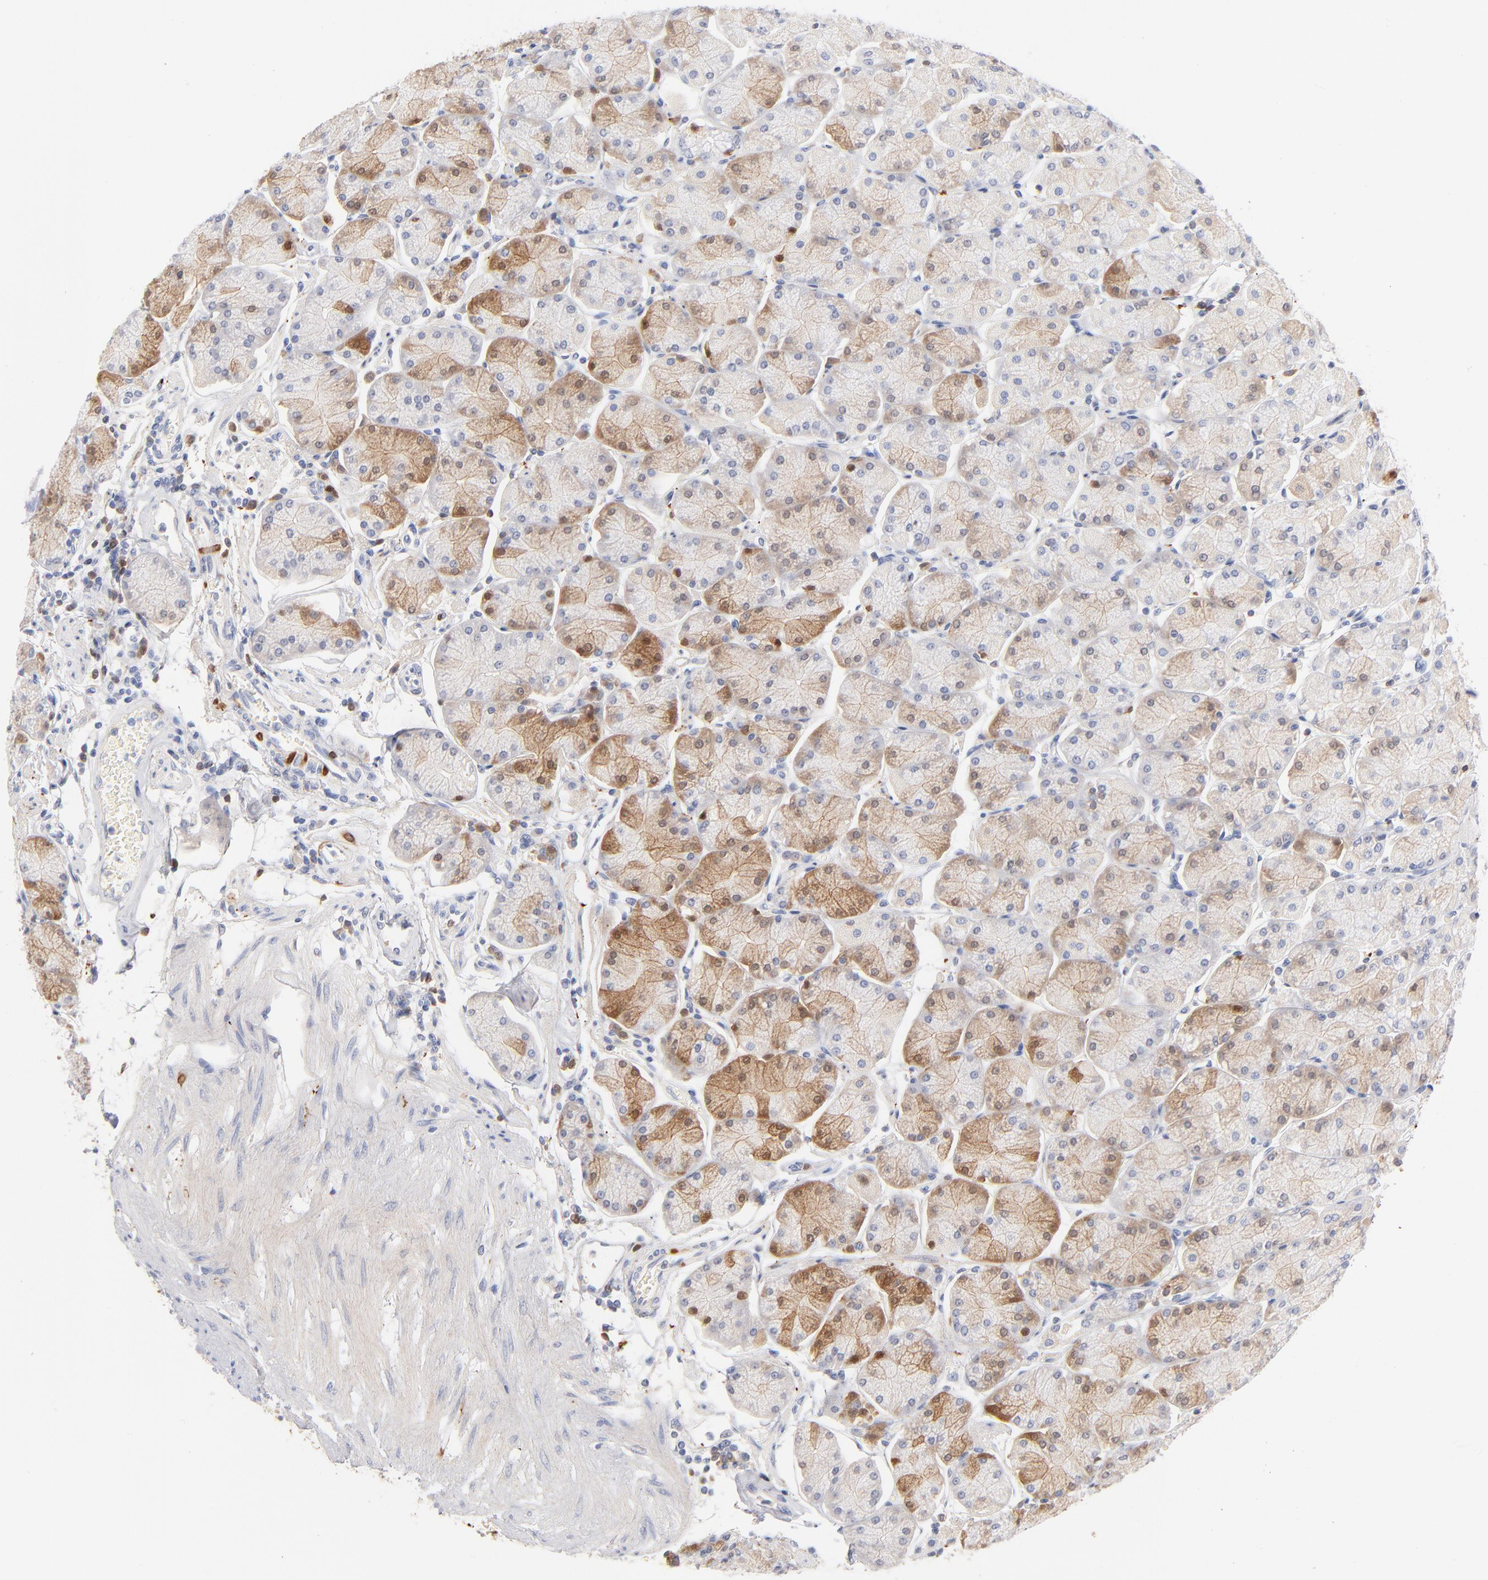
{"staining": {"intensity": "weak", "quantity": "<25%", "location": "cytoplasmic/membranous"}, "tissue": "stomach", "cell_type": "Glandular cells", "image_type": "normal", "snomed": [{"axis": "morphology", "description": "Normal tissue, NOS"}, {"axis": "topography", "description": "Stomach, upper"}, {"axis": "topography", "description": "Stomach"}], "caption": "The immunohistochemistry (IHC) image has no significant expression in glandular cells of stomach. The staining was performed using DAB (3,3'-diaminobenzidine) to visualize the protein expression in brown, while the nuclei were stained in blue with hematoxylin (Magnification: 20x).", "gene": "APOH", "patient": {"sex": "male", "age": 76}}